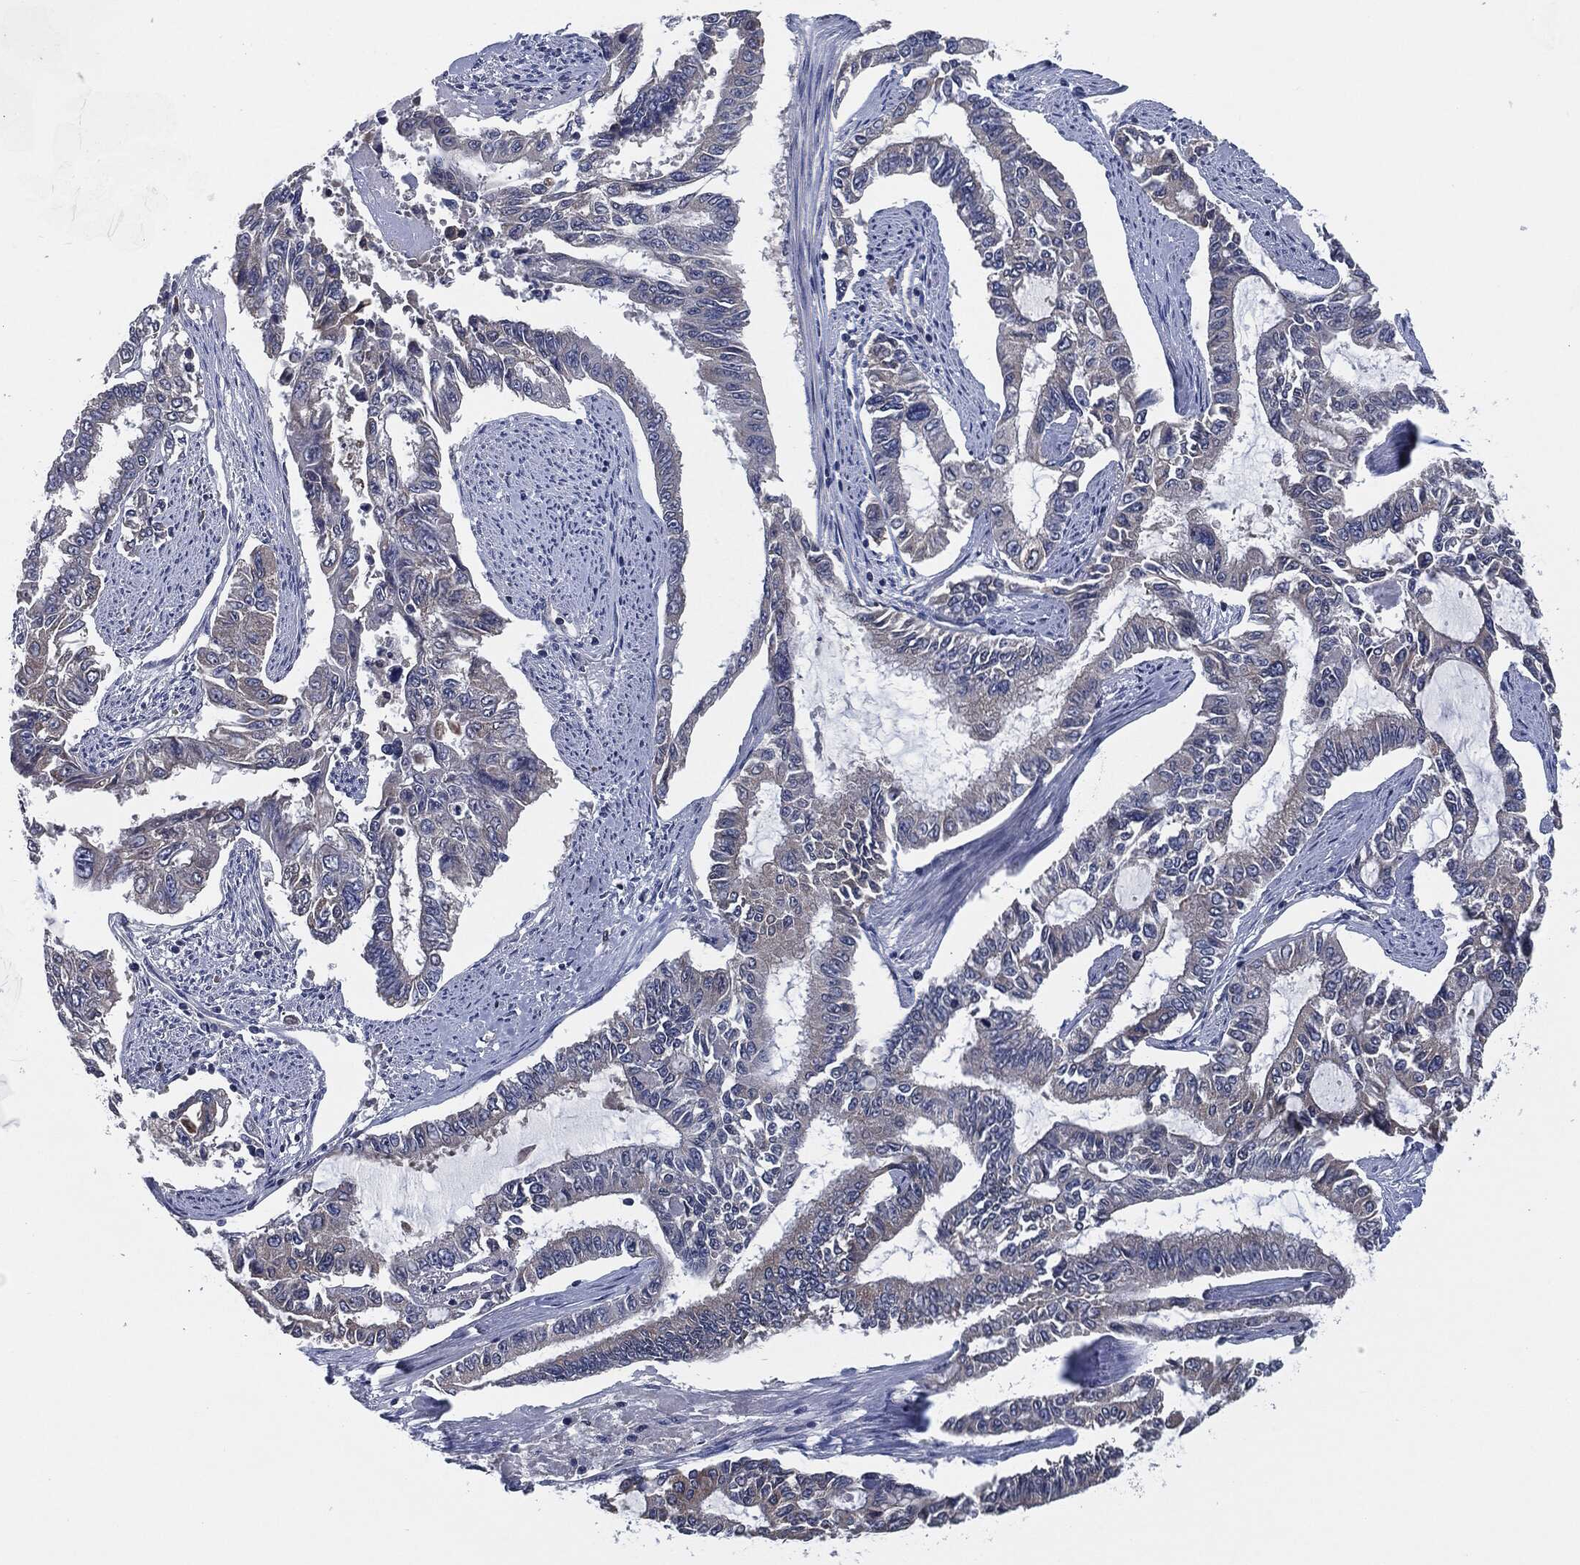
{"staining": {"intensity": "weak", "quantity": "<25%", "location": "cytoplasmic/membranous"}, "tissue": "endometrial cancer", "cell_type": "Tumor cells", "image_type": "cancer", "snomed": [{"axis": "morphology", "description": "Adenocarcinoma, NOS"}, {"axis": "topography", "description": "Uterus"}], "caption": "Human endometrial cancer (adenocarcinoma) stained for a protein using immunohistochemistry displays no staining in tumor cells.", "gene": "IL2RG", "patient": {"sex": "female", "age": 59}}